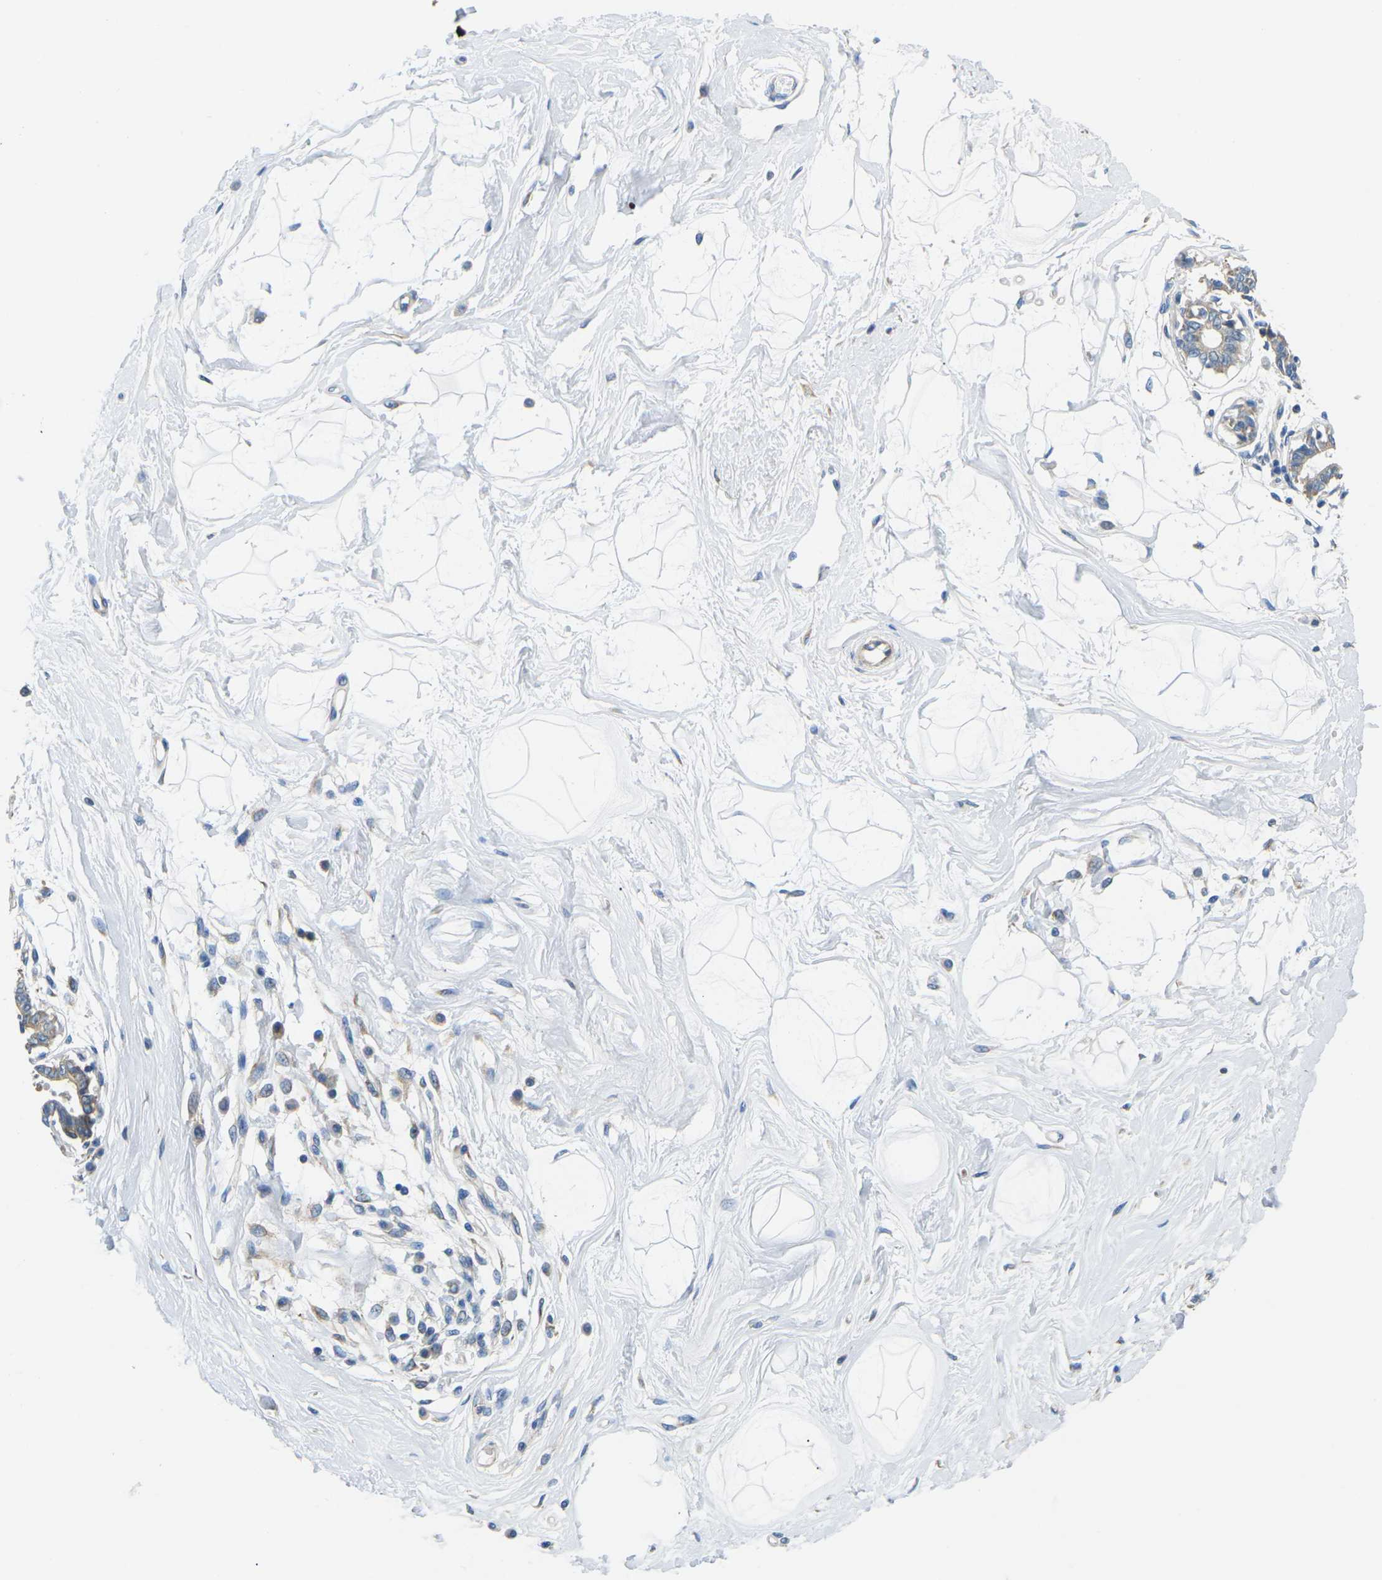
{"staining": {"intensity": "negative", "quantity": "none", "location": "none"}, "tissue": "breast", "cell_type": "Adipocytes", "image_type": "normal", "snomed": [{"axis": "morphology", "description": "Normal tissue, NOS"}, {"axis": "topography", "description": "Breast"}], "caption": "A high-resolution histopathology image shows immunohistochemistry (IHC) staining of benign breast, which exhibits no significant expression in adipocytes. (DAB immunohistochemistry visualized using brightfield microscopy, high magnification).", "gene": "TMEFF2", "patient": {"sex": "female", "age": 45}}